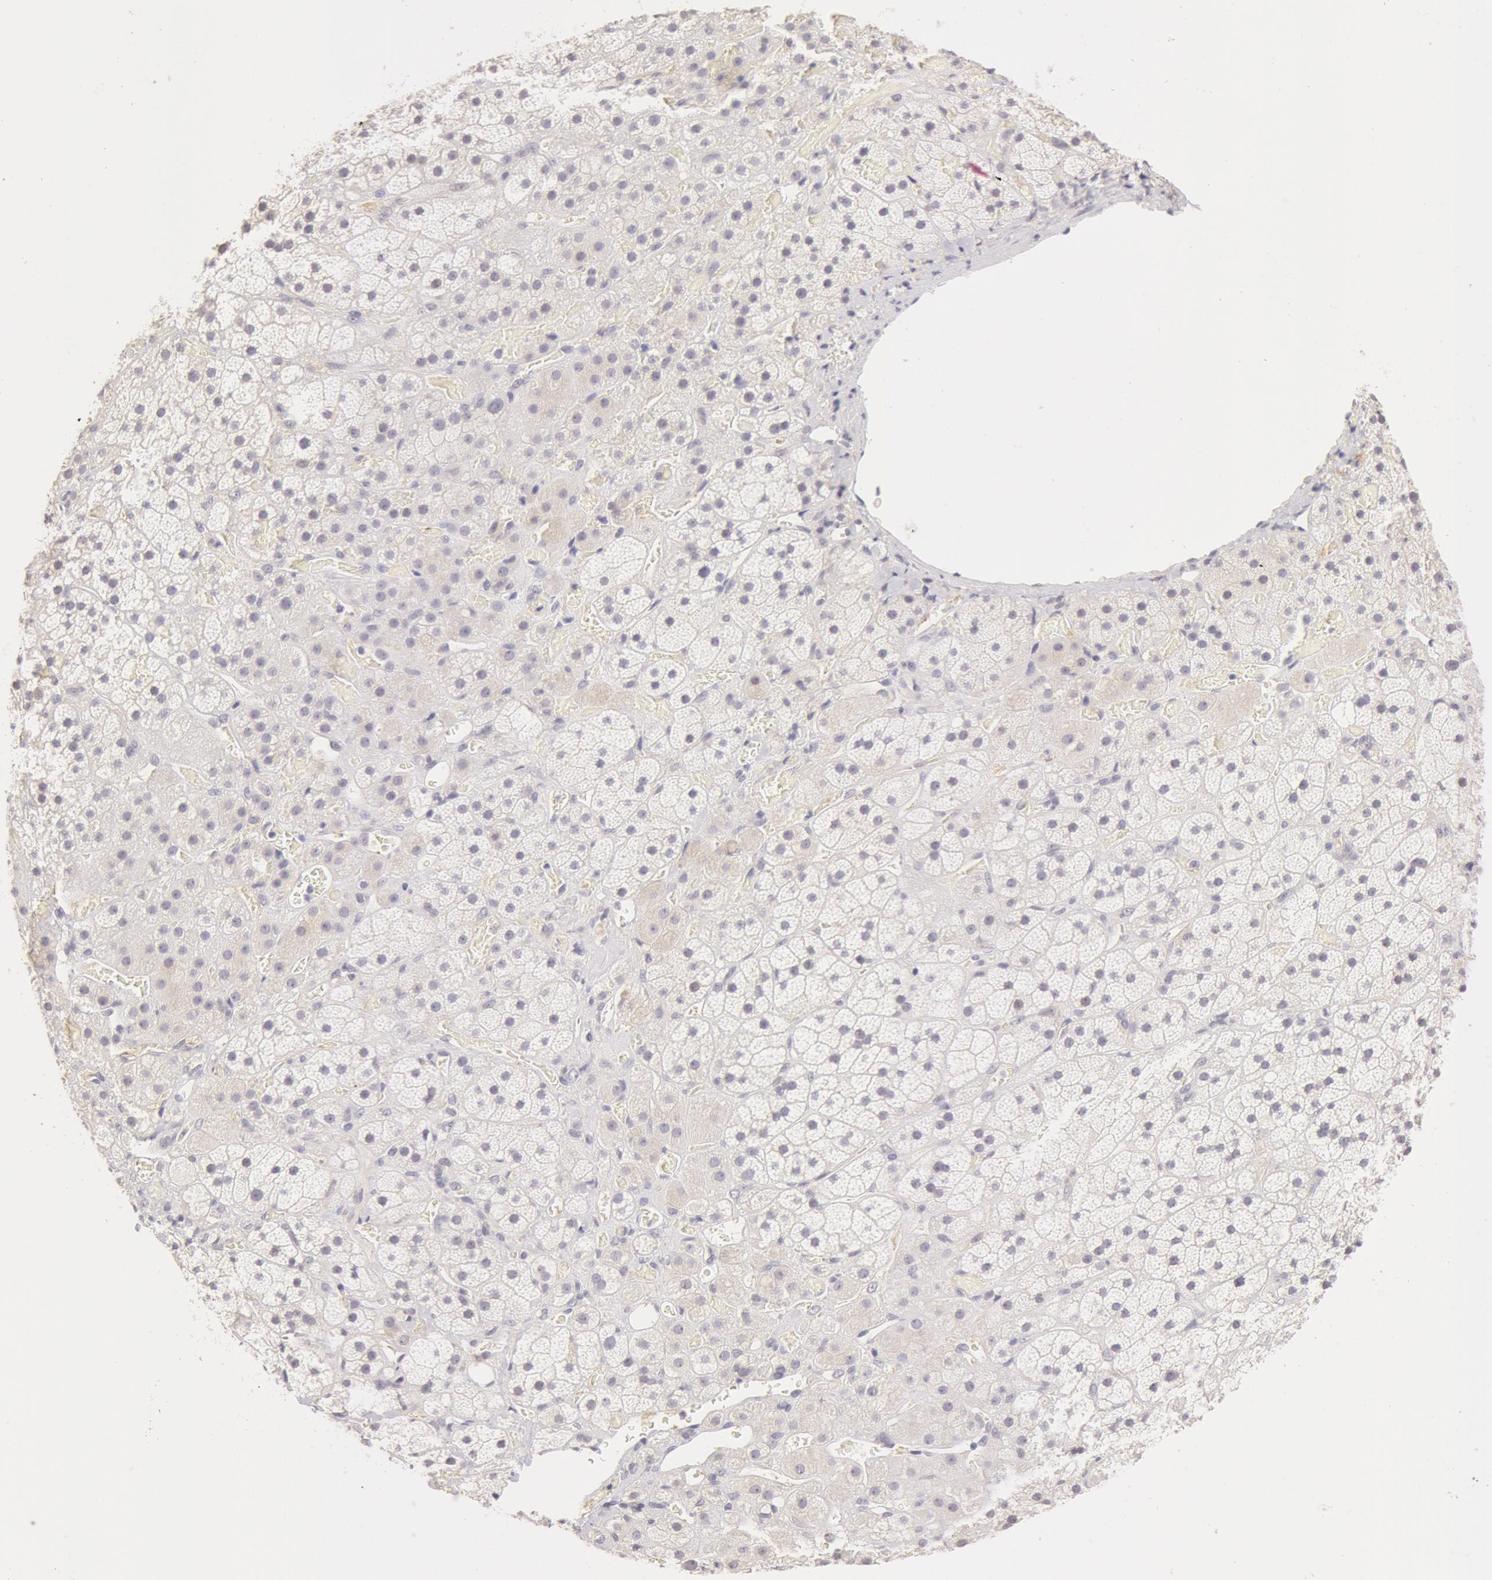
{"staining": {"intensity": "negative", "quantity": "none", "location": "none"}, "tissue": "adrenal gland", "cell_type": "Glandular cells", "image_type": "normal", "snomed": [{"axis": "morphology", "description": "Normal tissue, NOS"}, {"axis": "topography", "description": "Adrenal gland"}], "caption": "This is an immunohistochemistry (IHC) photomicrograph of normal adrenal gland. There is no staining in glandular cells.", "gene": "ZNF597", "patient": {"sex": "male", "age": 57}}